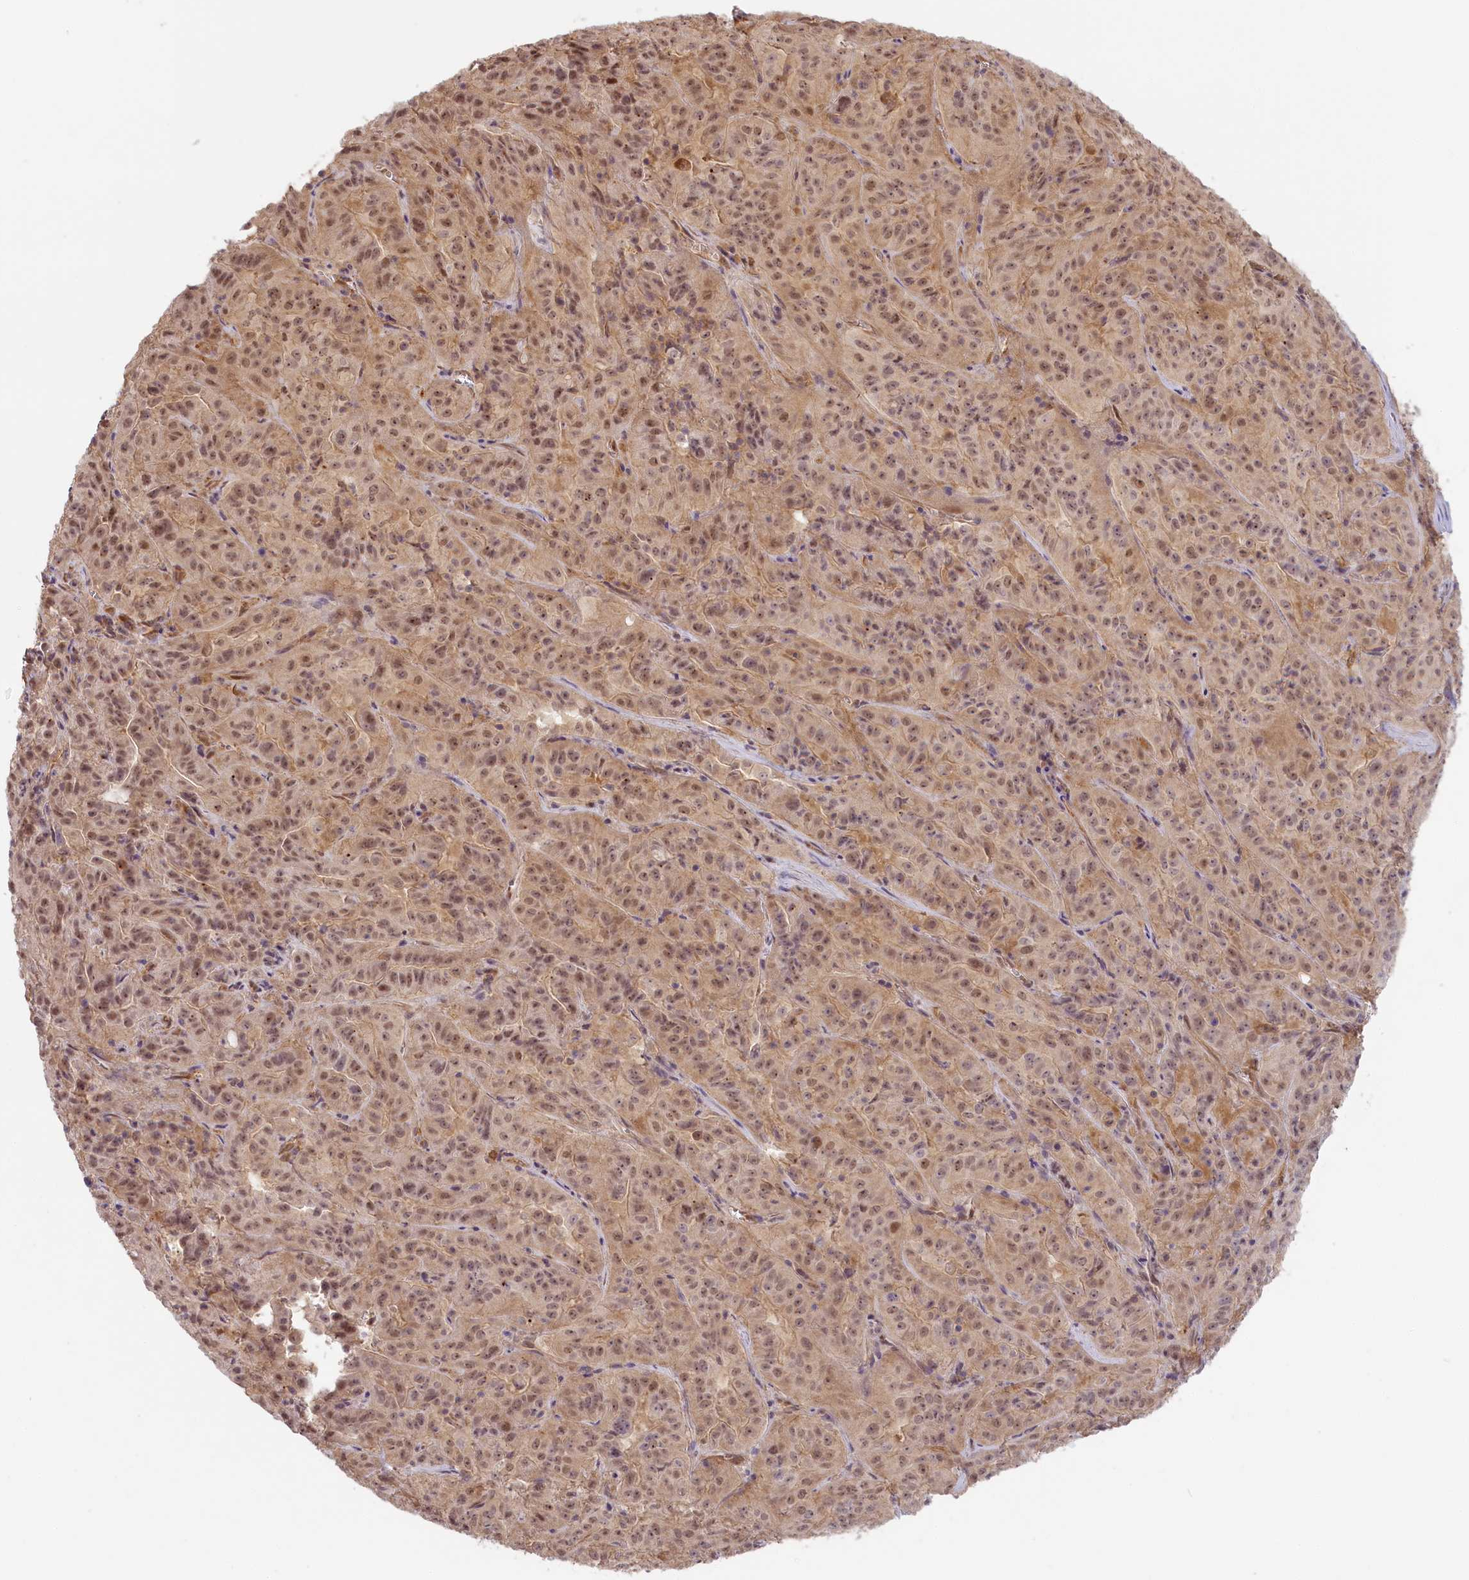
{"staining": {"intensity": "moderate", "quantity": ">75%", "location": "nuclear"}, "tissue": "pancreatic cancer", "cell_type": "Tumor cells", "image_type": "cancer", "snomed": [{"axis": "morphology", "description": "Adenocarcinoma, NOS"}, {"axis": "topography", "description": "Pancreas"}], "caption": "This photomicrograph exhibits immunohistochemistry (IHC) staining of human adenocarcinoma (pancreatic), with medium moderate nuclear positivity in approximately >75% of tumor cells.", "gene": "C19orf44", "patient": {"sex": "male", "age": 63}}